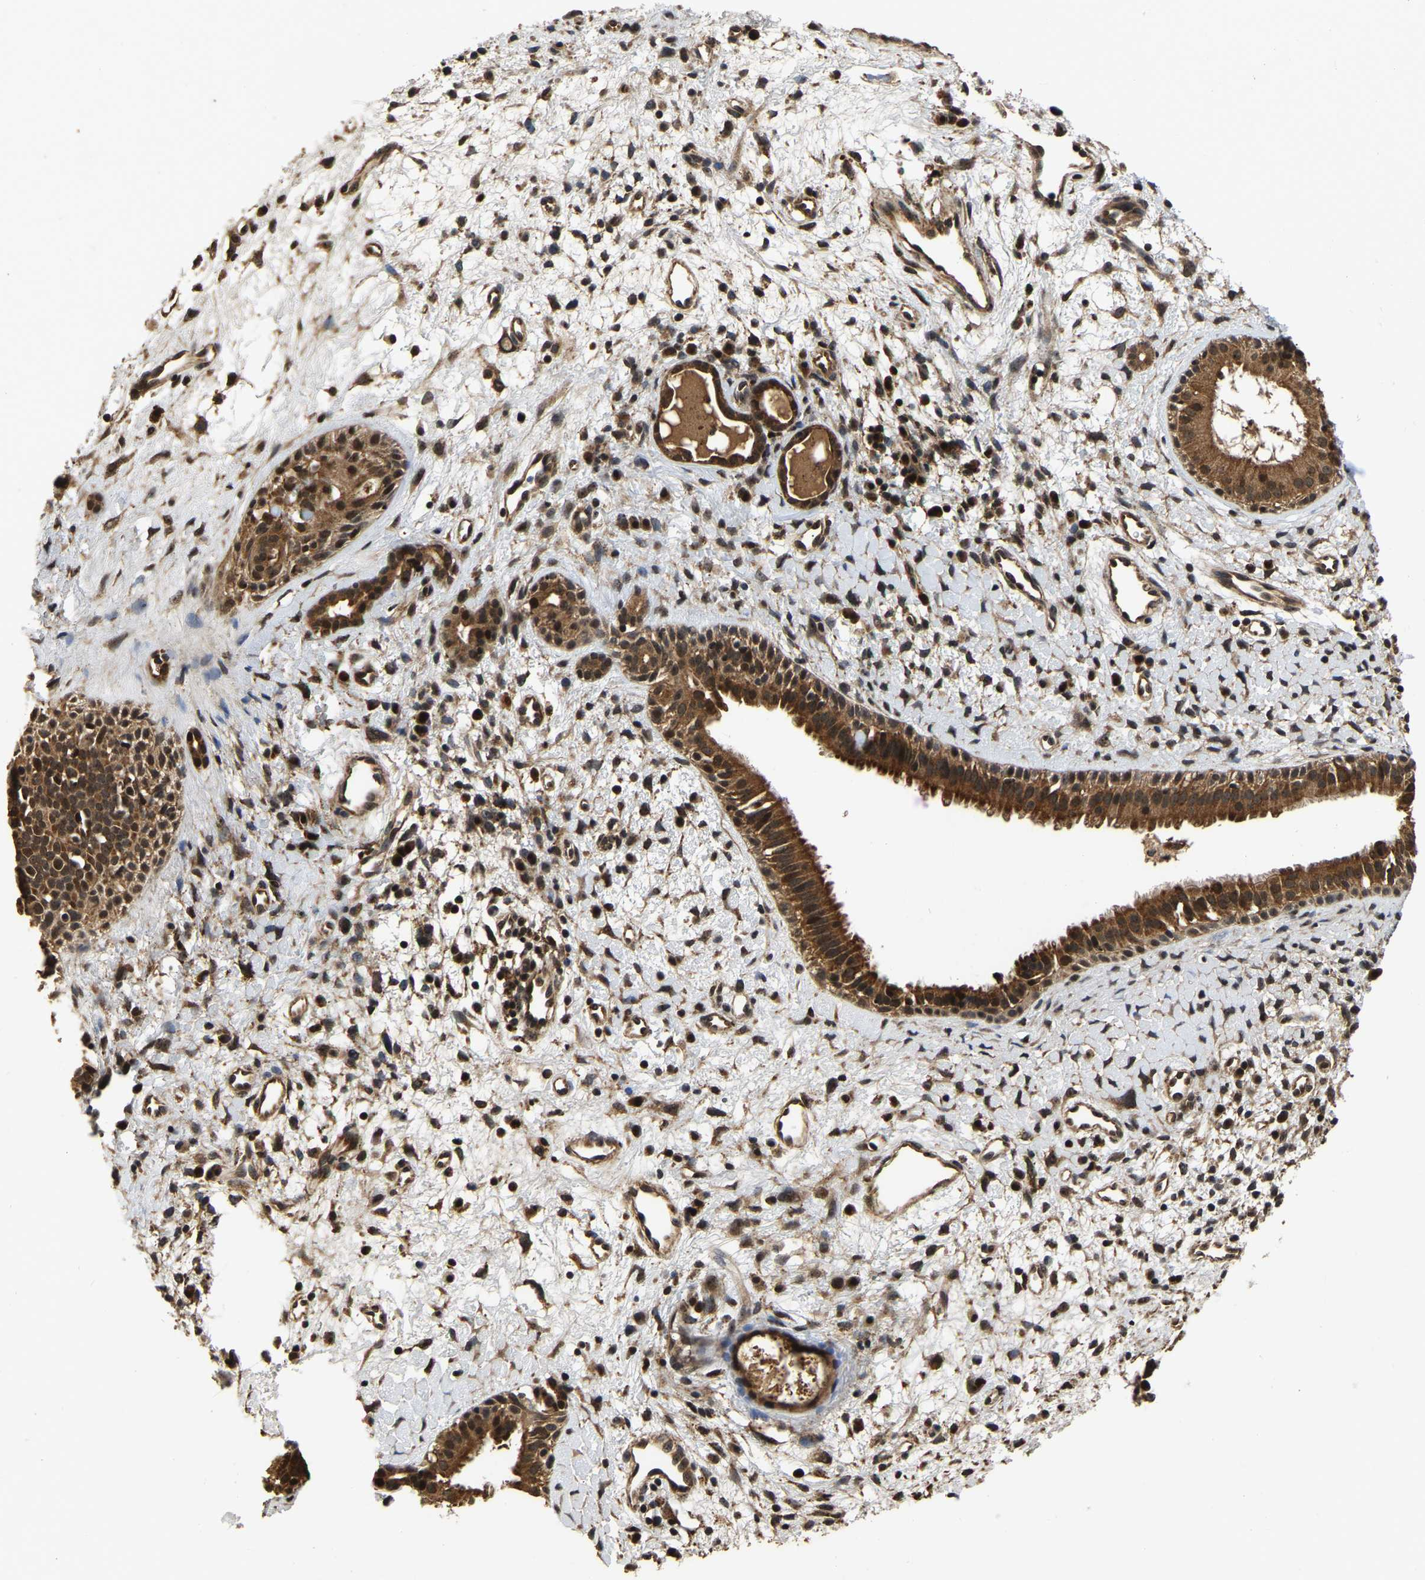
{"staining": {"intensity": "strong", "quantity": ">75%", "location": "cytoplasmic/membranous,nuclear"}, "tissue": "nasopharynx", "cell_type": "Respiratory epithelial cells", "image_type": "normal", "snomed": [{"axis": "morphology", "description": "Normal tissue, NOS"}, {"axis": "topography", "description": "Nasopharynx"}], "caption": "Human nasopharynx stained for a protein (brown) reveals strong cytoplasmic/membranous,nuclear positive staining in about >75% of respiratory epithelial cells.", "gene": "CIAO1", "patient": {"sex": "male", "age": 22}}